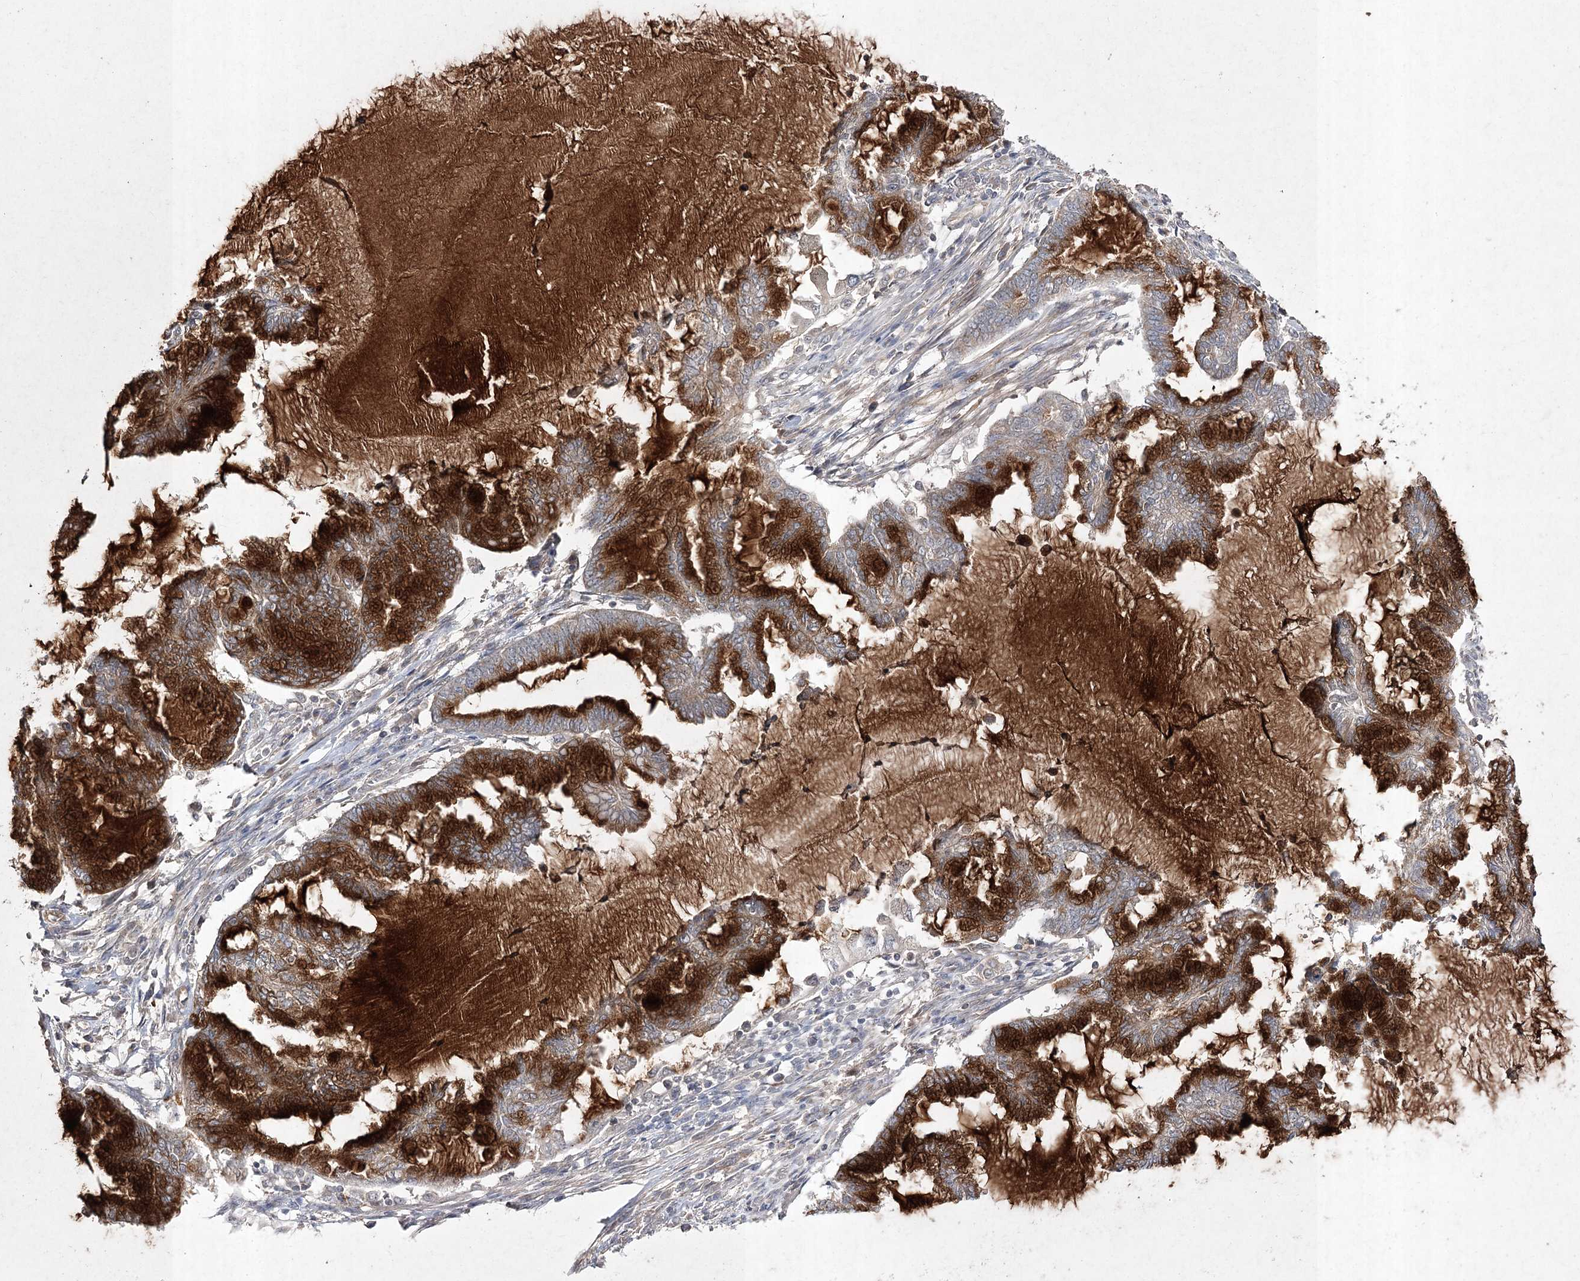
{"staining": {"intensity": "strong", "quantity": ">75%", "location": "cytoplasmic/membranous"}, "tissue": "endometrial cancer", "cell_type": "Tumor cells", "image_type": "cancer", "snomed": [{"axis": "morphology", "description": "Adenocarcinoma, NOS"}, {"axis": "topography", "description": "Endometrium"}], "caption": "This is a micrograph of IHC staining of endometrial adenocarcinoma, which shows strong expression in the cytoplasmic/membranous of tumor cells.", "gene": "FANCL", "patient": {"sex": "female", "age": 86}}